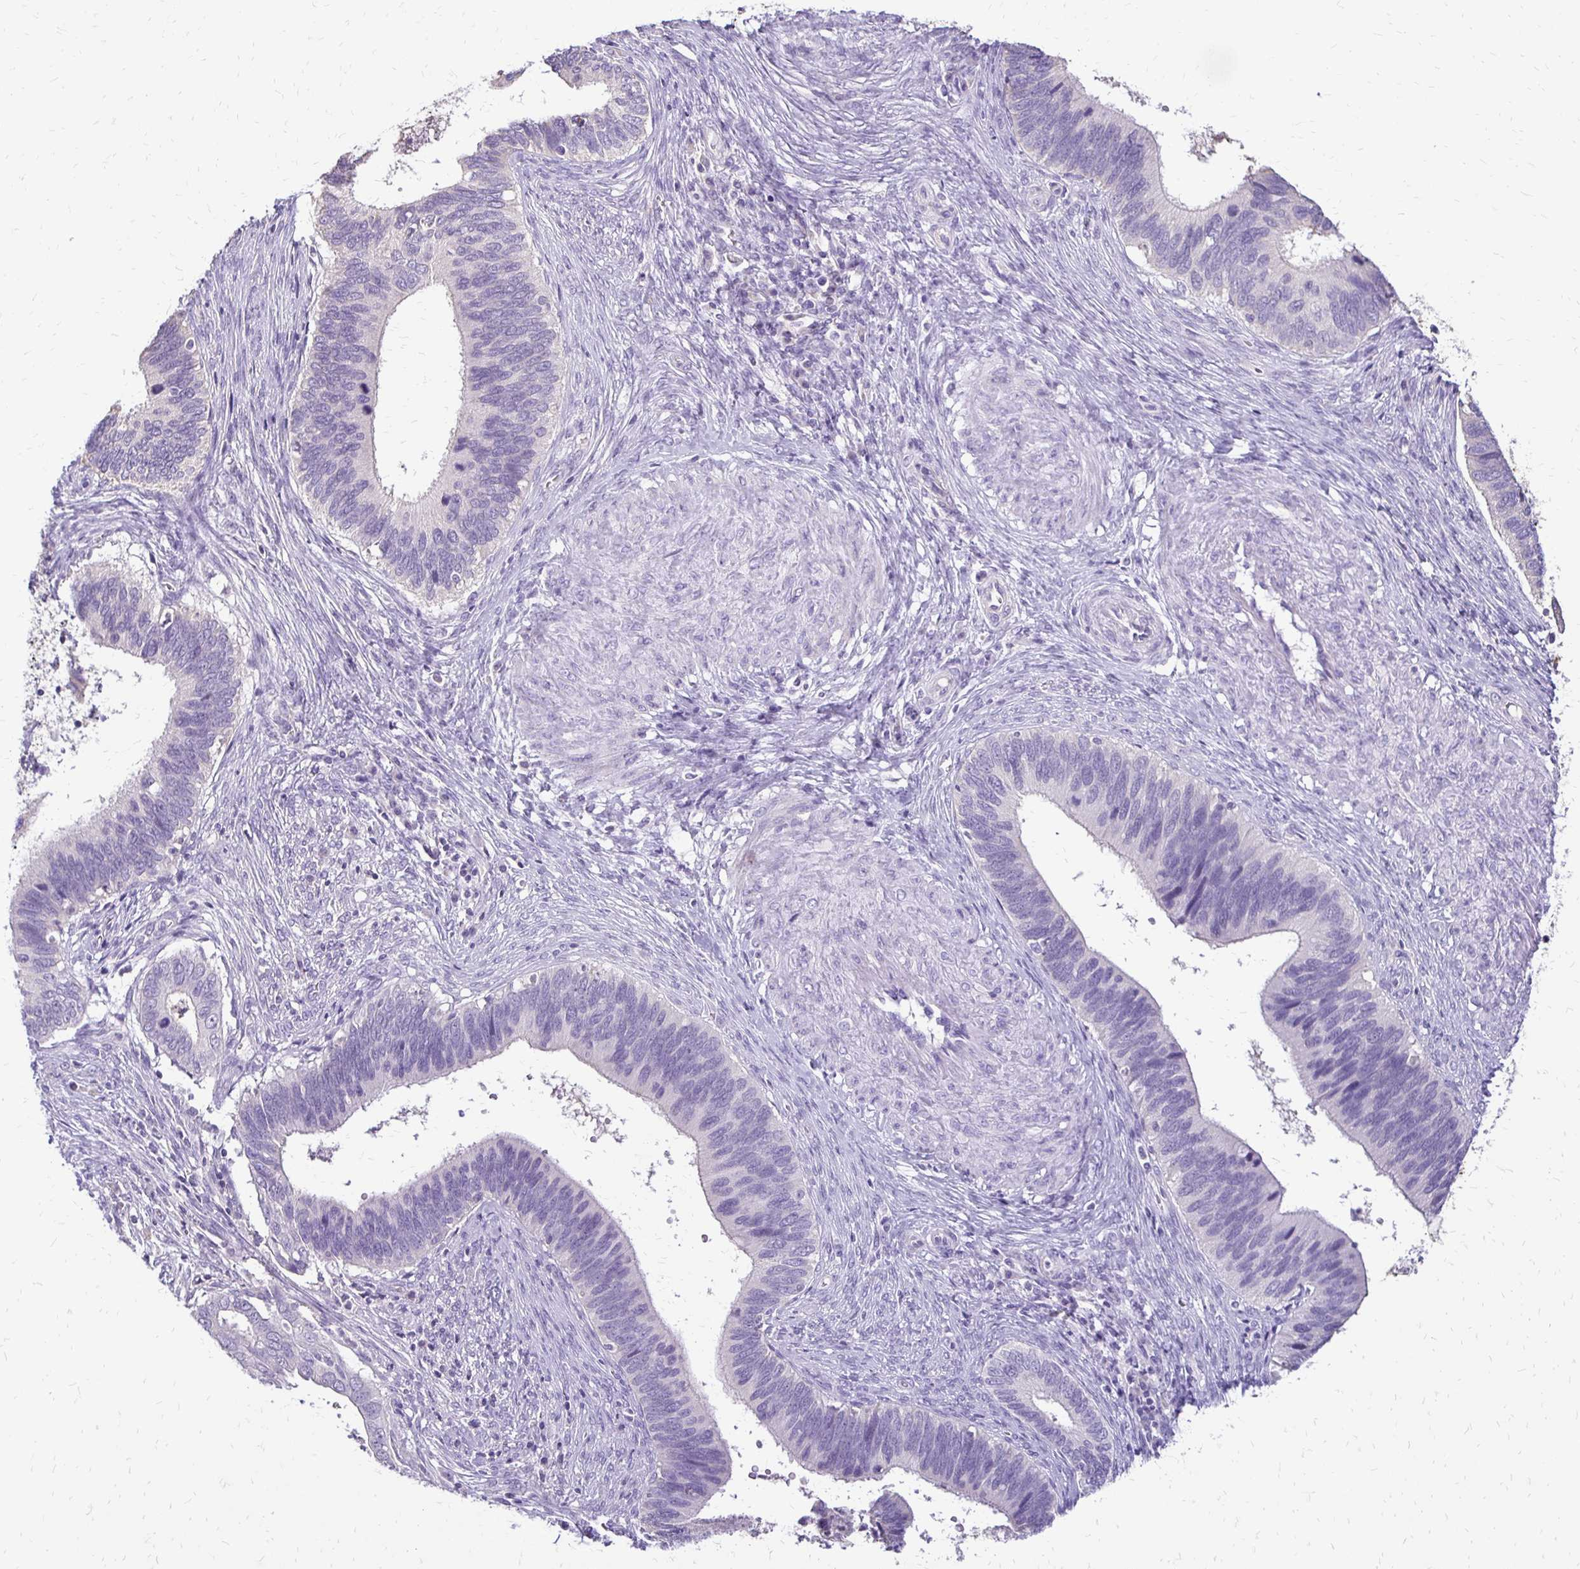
{"staining": {"intensity": "negative", "quantity": "none", "location": "none"}, "tissue": "cervical cancer", "cell_type": "Tumor cells", "image_type": "cancer", "snomed": [{"axis": "morphology", "description": "Adenocarcinoma, NOS"}, {"axis": "topography", "description": "Cervix"}], "caption": "Immunohistochemical staining of human cervical cancer shows no significant expression in tumor cells. The staining is performed using DAB (3,3'-diaminobenzidine) brown chromogen with nuclei counter-stained in using hematoxylin.", "gene": "ALPG", "patient": {"sex": "female", "age": 42}}